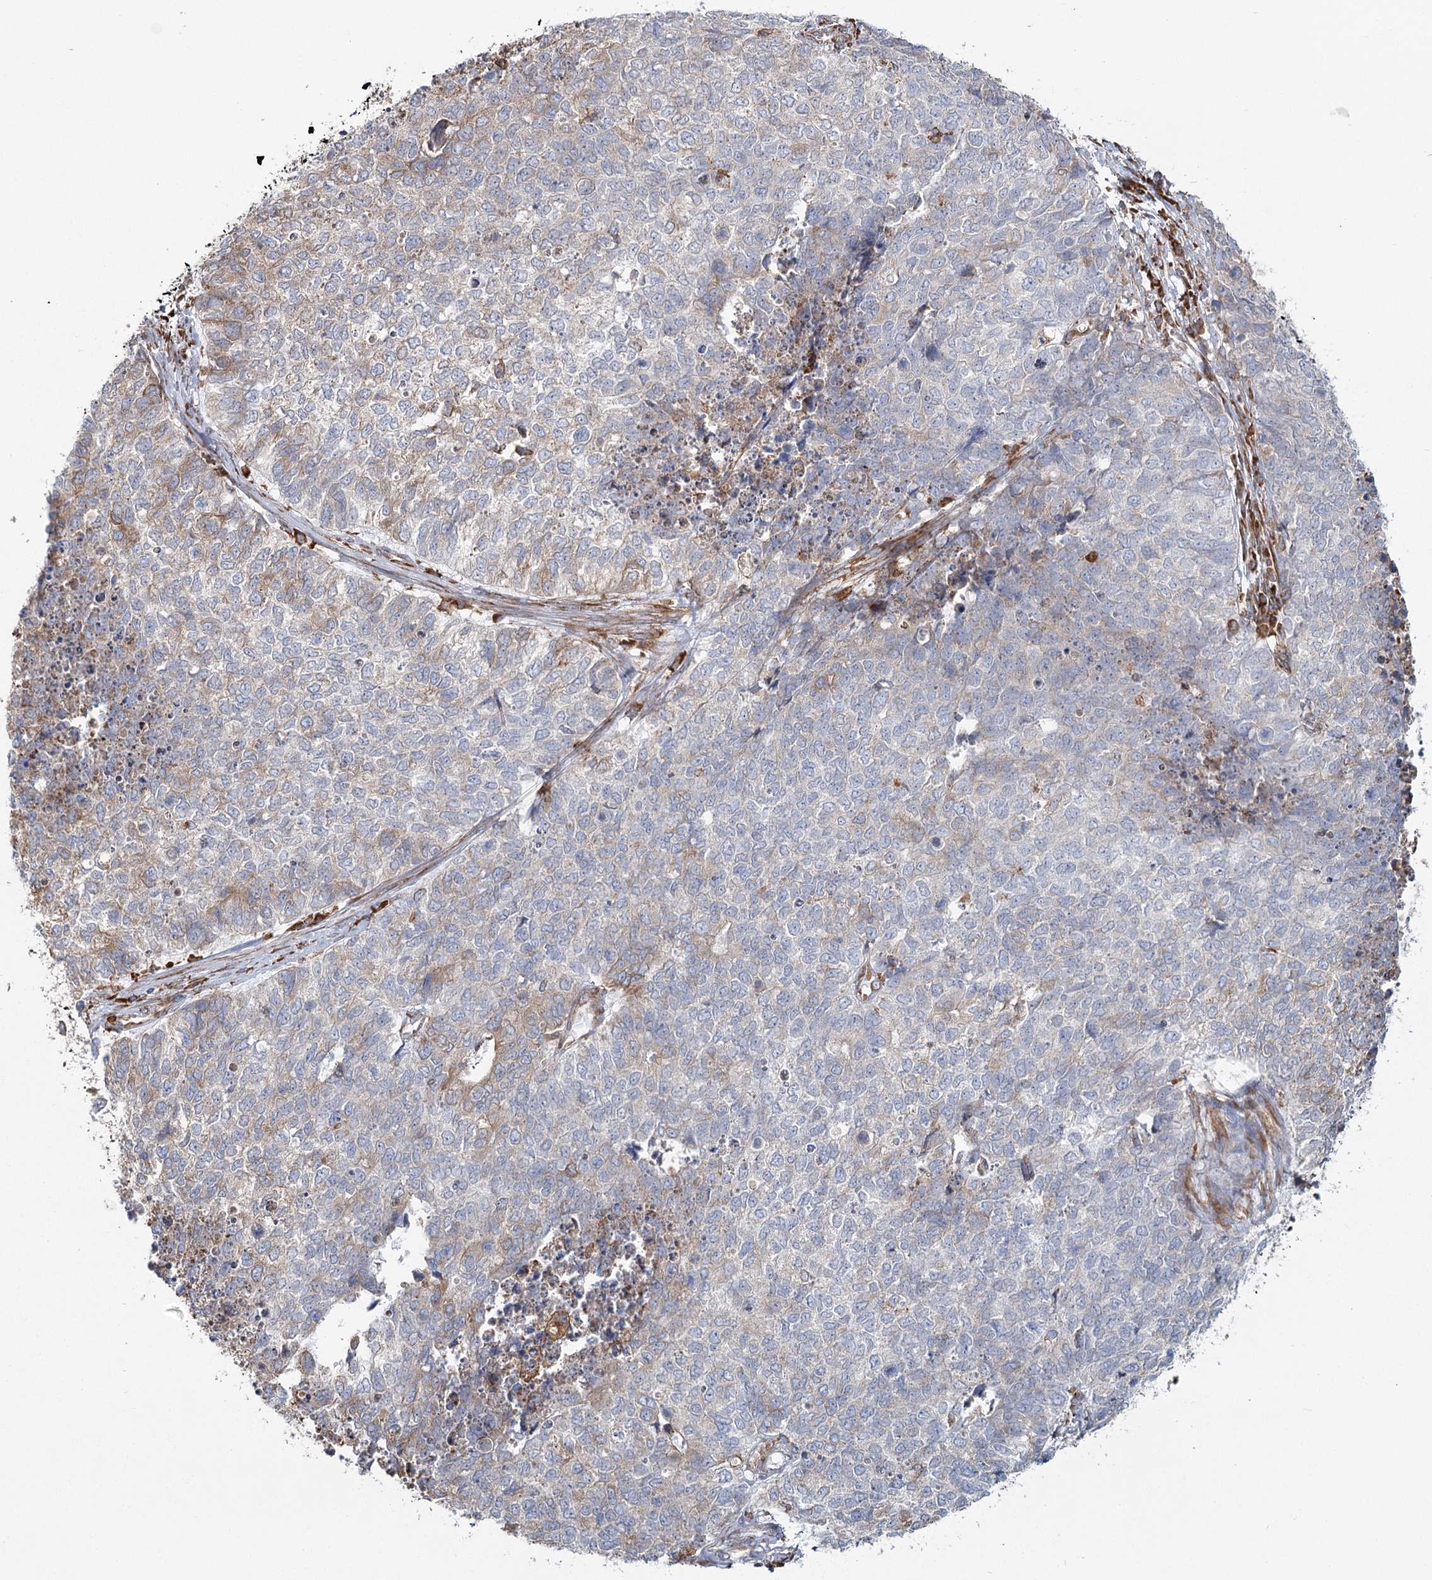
{"staining": {"intensity": "weak", "quantity": "<25%", "location": "cytoplasmic/membranous"}, "tissue": "cervical cancer", "cell_type": "Tumor cells", "image_type": "cancer", "snomed": [{"axis": "morphology", "description": "Squamous cell carcinoma, NOS"}, {"axis": "topography", "description": "Cervix"}], "caption": "Immunohistochemical staining of human squamous cell carcinoma (cervical) displays no significant positivity in tumor cells.", "gene": "ZCCHC9", "patient": {"sex": "female", "age": 63}}